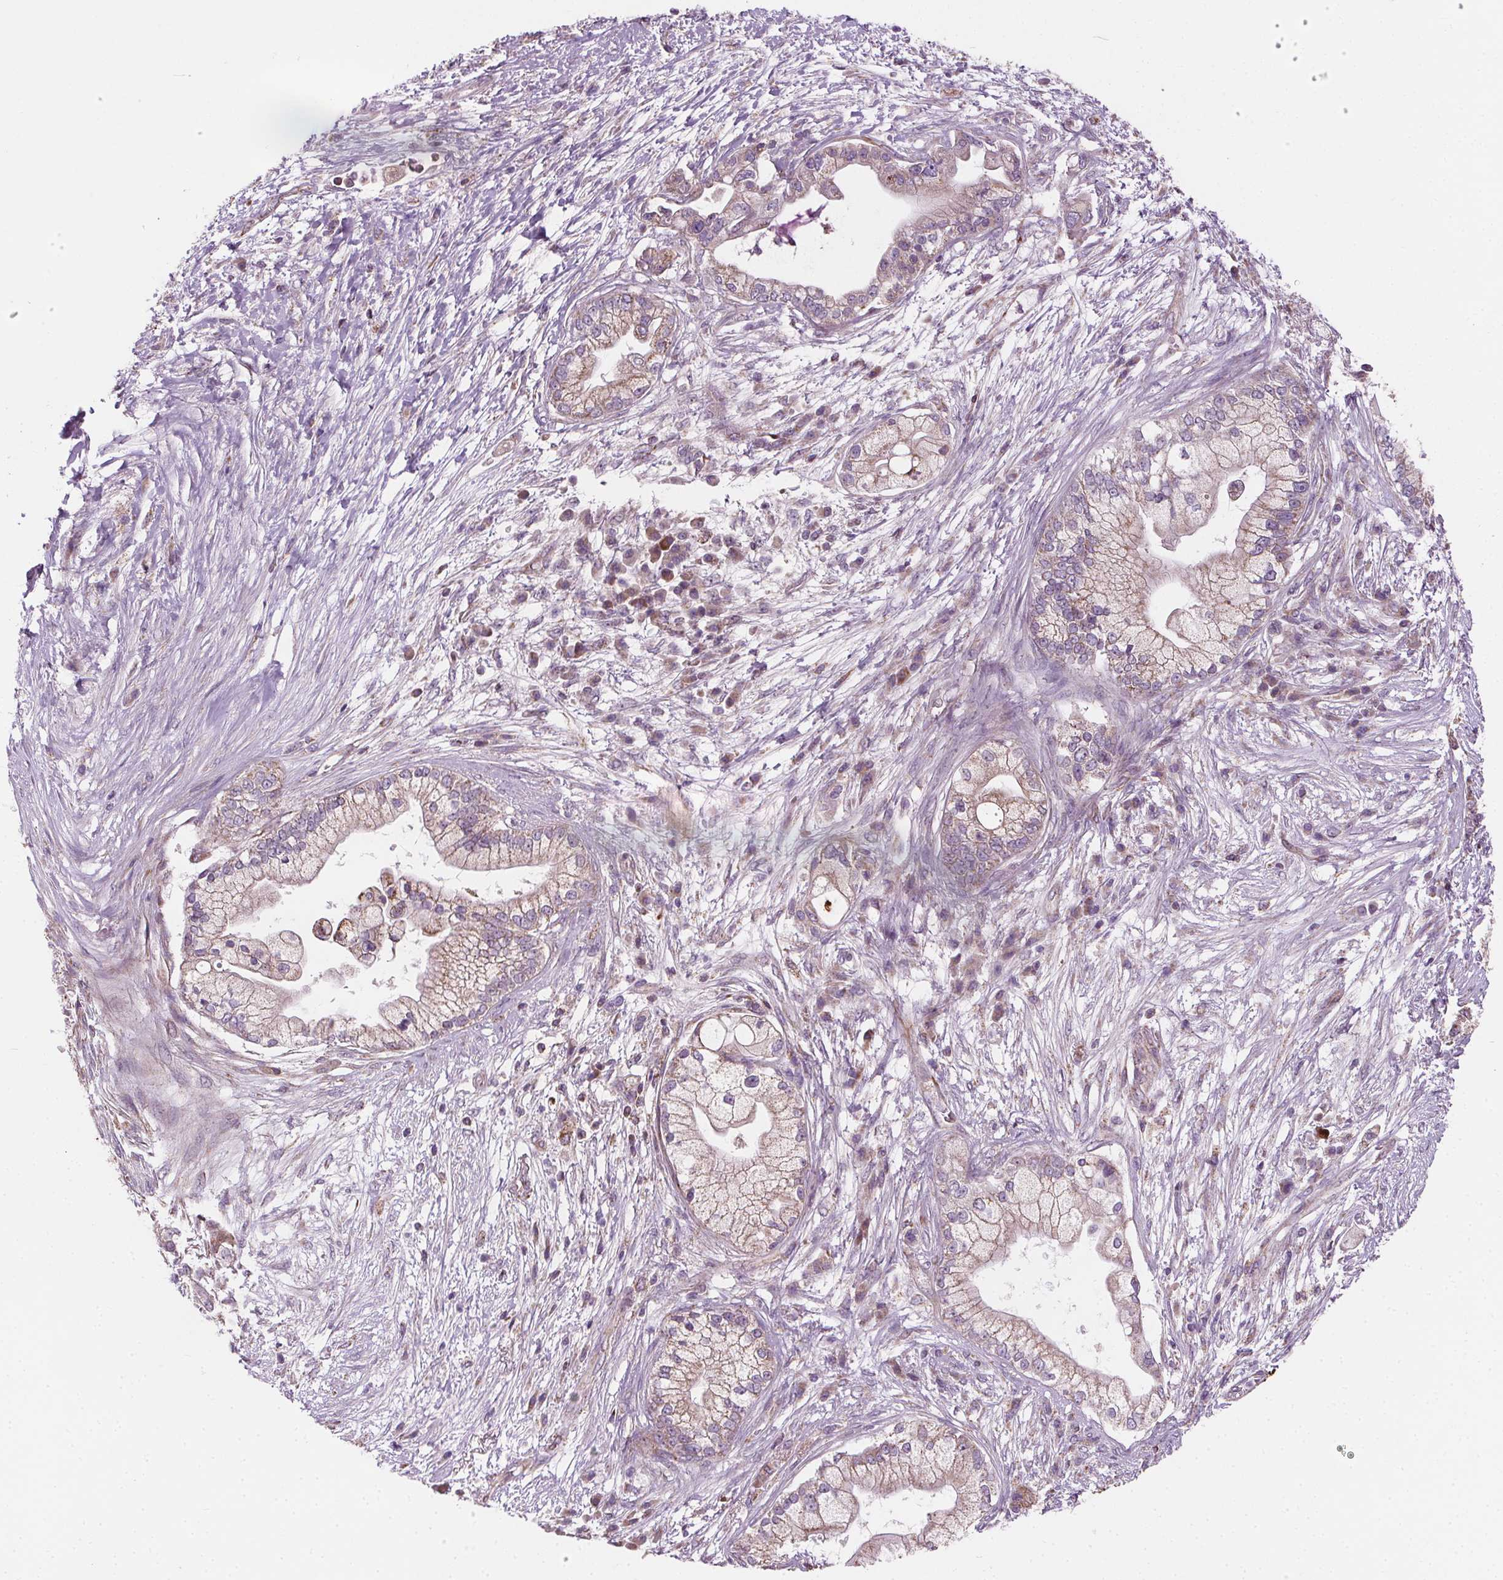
{"staining": {"intensity": "moderate", "quantity": "<25%", "location": "cytoplasmic/membranous"}, "tissue": "pancreatic cancer", "cell_type": "Tumor cells", "image_type": "cancer", "snomed": [{"axis": "morphology", "description": "Adenocarcinoma, NOS"}, {"axis": "topography", "description": "Pancreas"}], "caption": "Protein expression analysis of pancreatic cancer (adenocarcinoma) demonstrates moderate cytoplasmic/membranous staining in approximately <25% of tumor cells.", "gene": "GOLT1B", "patient": {"sex": "female", "age": 69}}